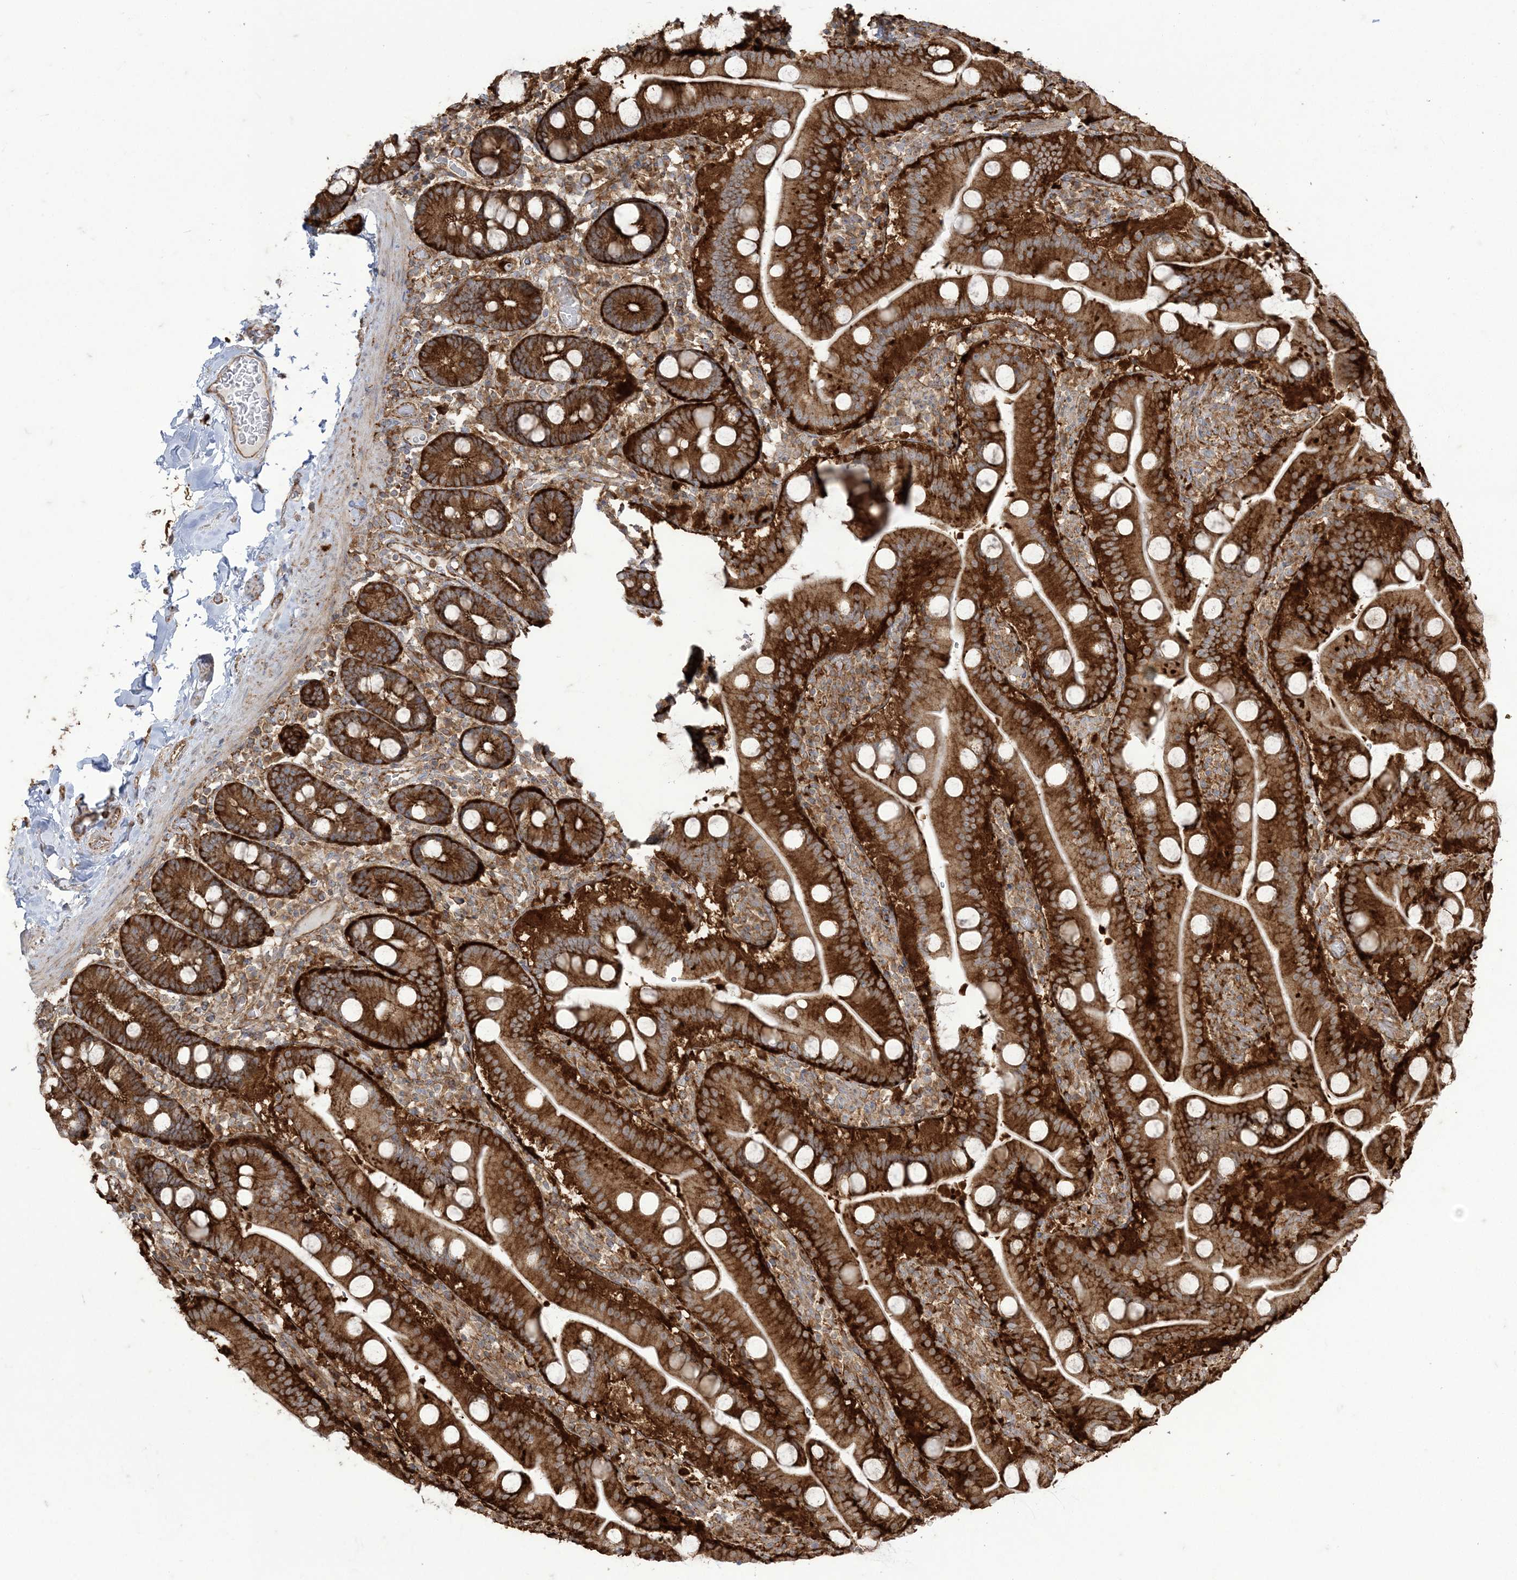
{"staining": {"intensity": "strong", "quantity": ">75%", "location": "cytoplasmic/membranous"}, "tissue": "duodenum", "cell_type": "Glandular cells", "image_type": "normal", "snomed": [{"axis": "morphology", "description": "Normal tissue, NOS"}, {"axis": "topography", "description": "Duodenum"}], "caption": "The image shows staining of unremarkable duodenum, revealing strong cytoplasmic/membranous protein expression (brown color) within glandular cells. (IHC, brightfield microscopy, high magnification).", "gene": "DERL3", "patient": {"sex": "male", "age": 55}}